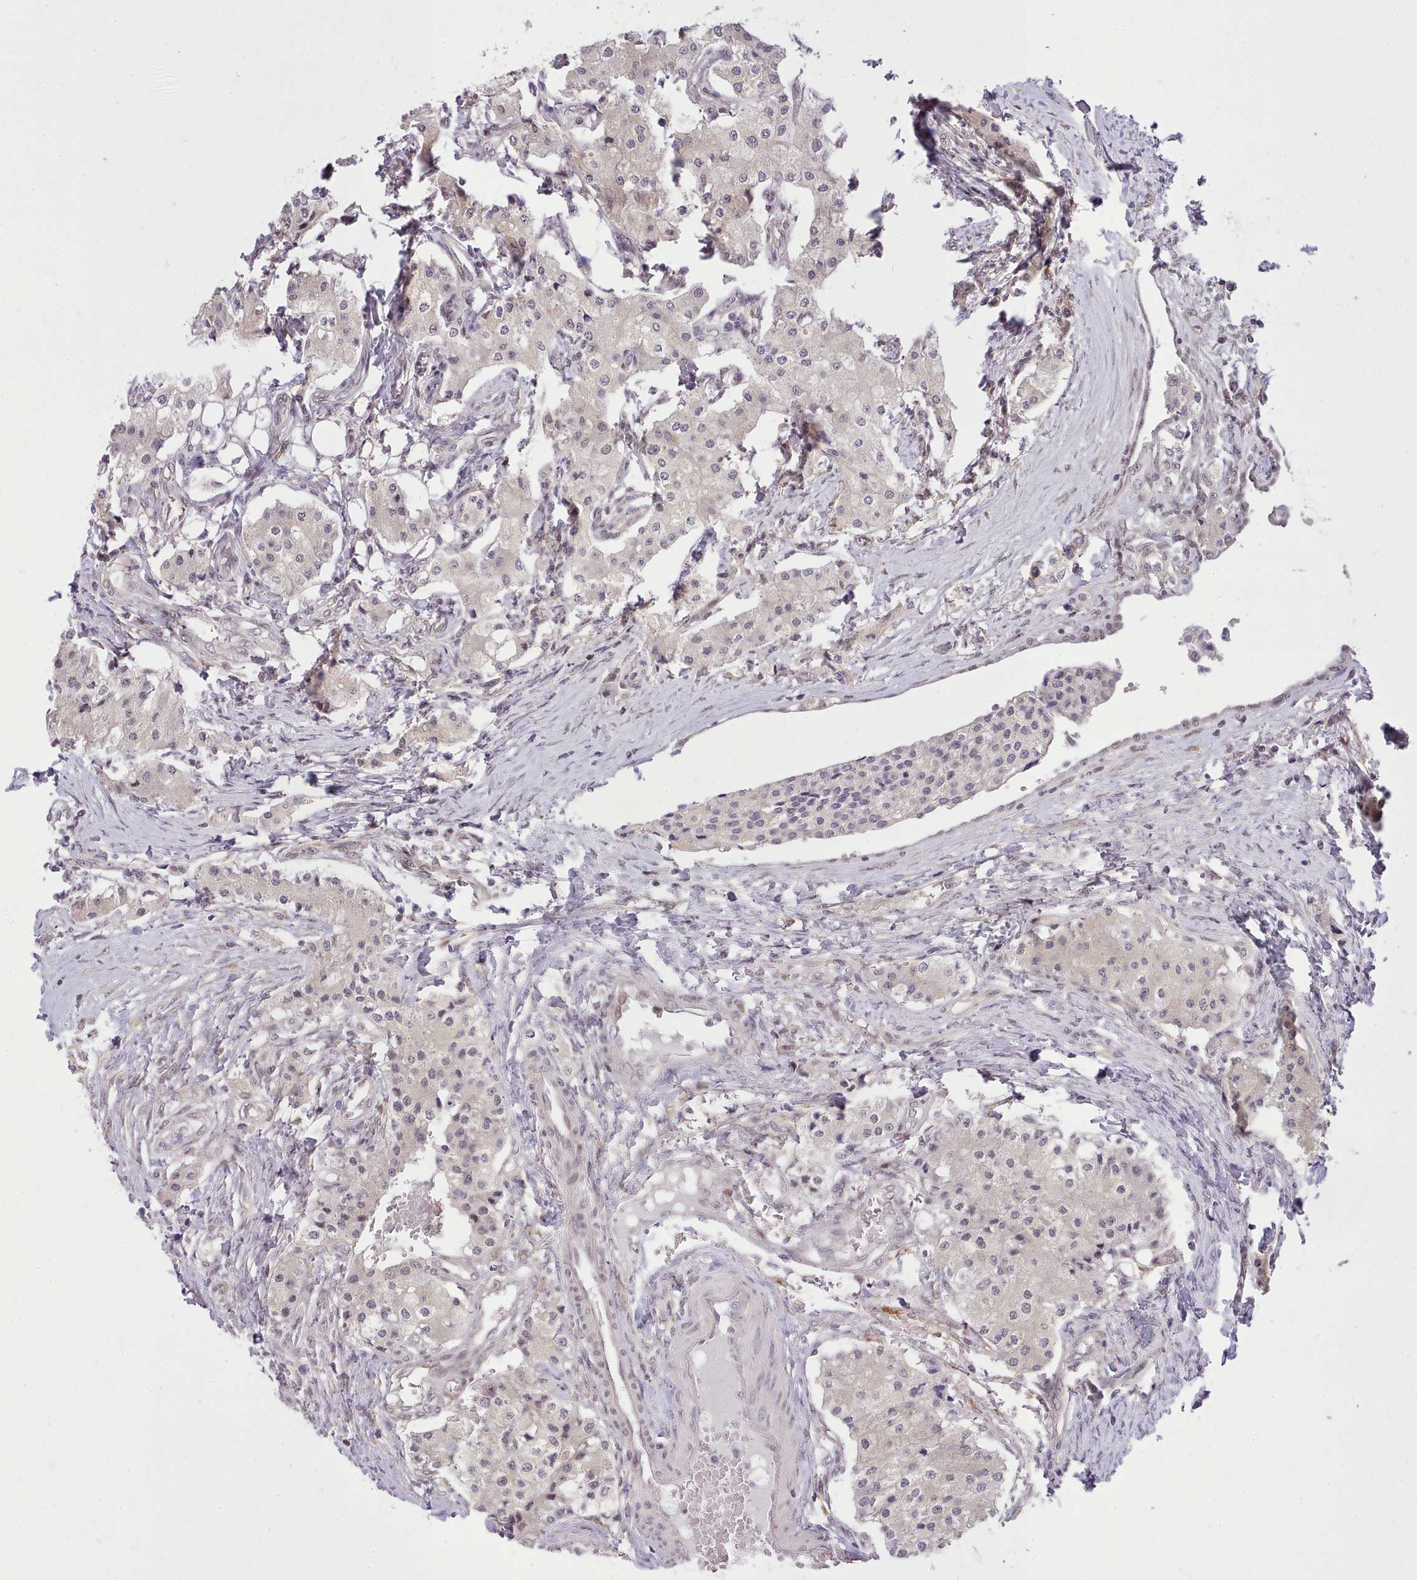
{"staining": {"intensity": "weak", "quantity": "<25%", "location": "cytoplasmic/membranous"}, "tissue": "carcinoid", "cell_type": "Tumor cells", "image_type": "cancer", "snomed": [{"axis": "morphology", "description": "Carcinoid, malignant, NOS"}, {"axis": "topography", "description": "Colon"}], "caption": "Immunohistochemical staining of carcinoid exhibits no significant positivity in tumor cells. Brightfield microscopy of immunohistochemistry (IHC) stained with DAB (brown) and hematoxylin (blue), captured at high magnification.", "gene": "HOXB7", "patient": {"sex": "female", "age": 52}}